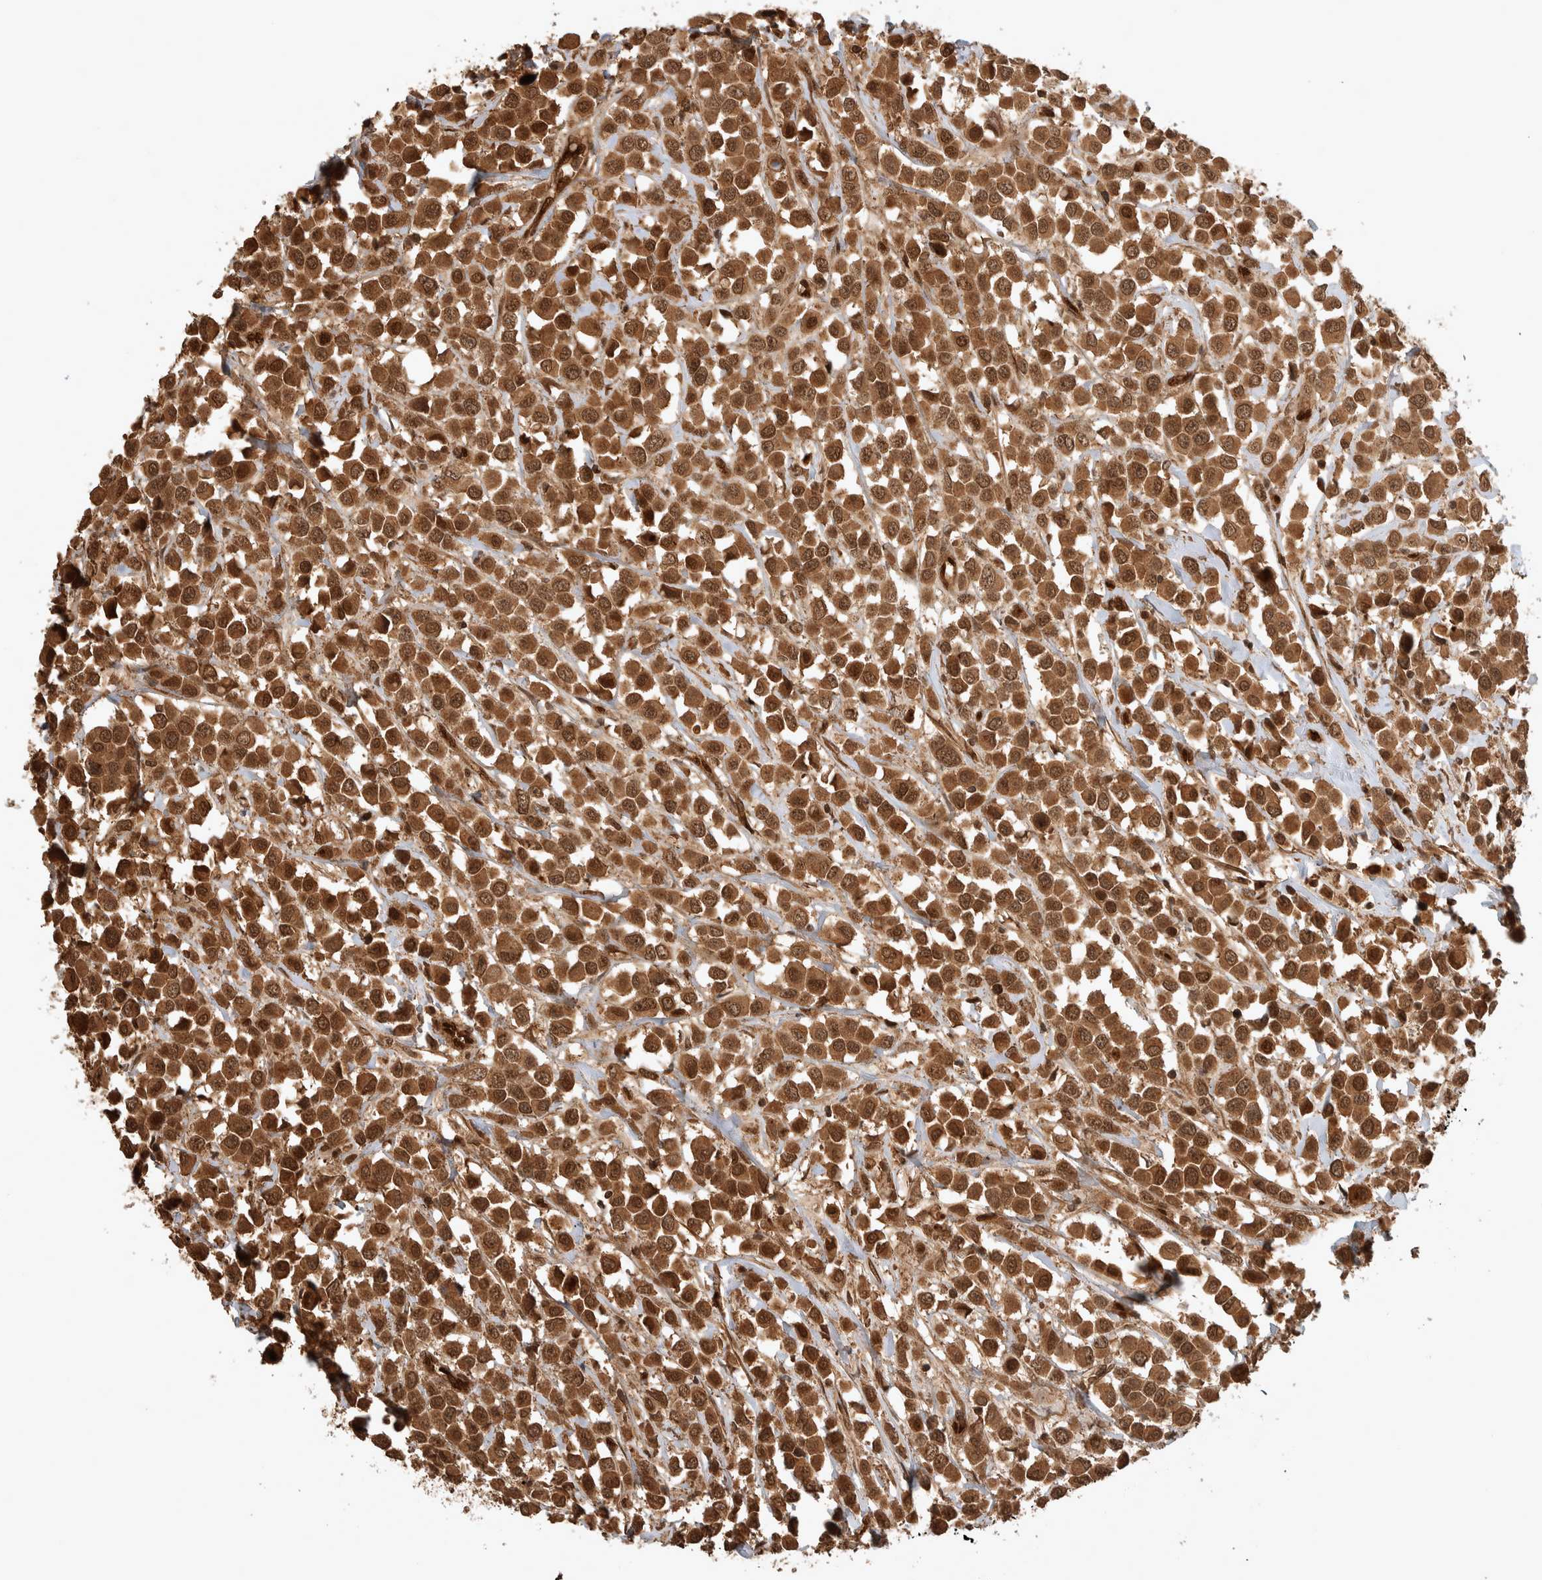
{"staining": {"intensity": "moderate", "quantity": ">75%", "location": "cytoplasmic/membranous,nuclear"}, "tissue": "breast cancer", "cell_type": "Tumor cells", "image_type": "cancer", "snomed": [{"axis": "morphology", "description": "Duct carcinoma"}, {"axis": "topography", "description": "Breast"}], "caption": "This is a photomicrograph of immunohistochemistry staining of breast cancer, which shows moderate expression in the cytoplasmic/membranous and nuclear of tumor cells.", "gene": "CNTROB", "patient": {"sex": "female", "age": 61}}